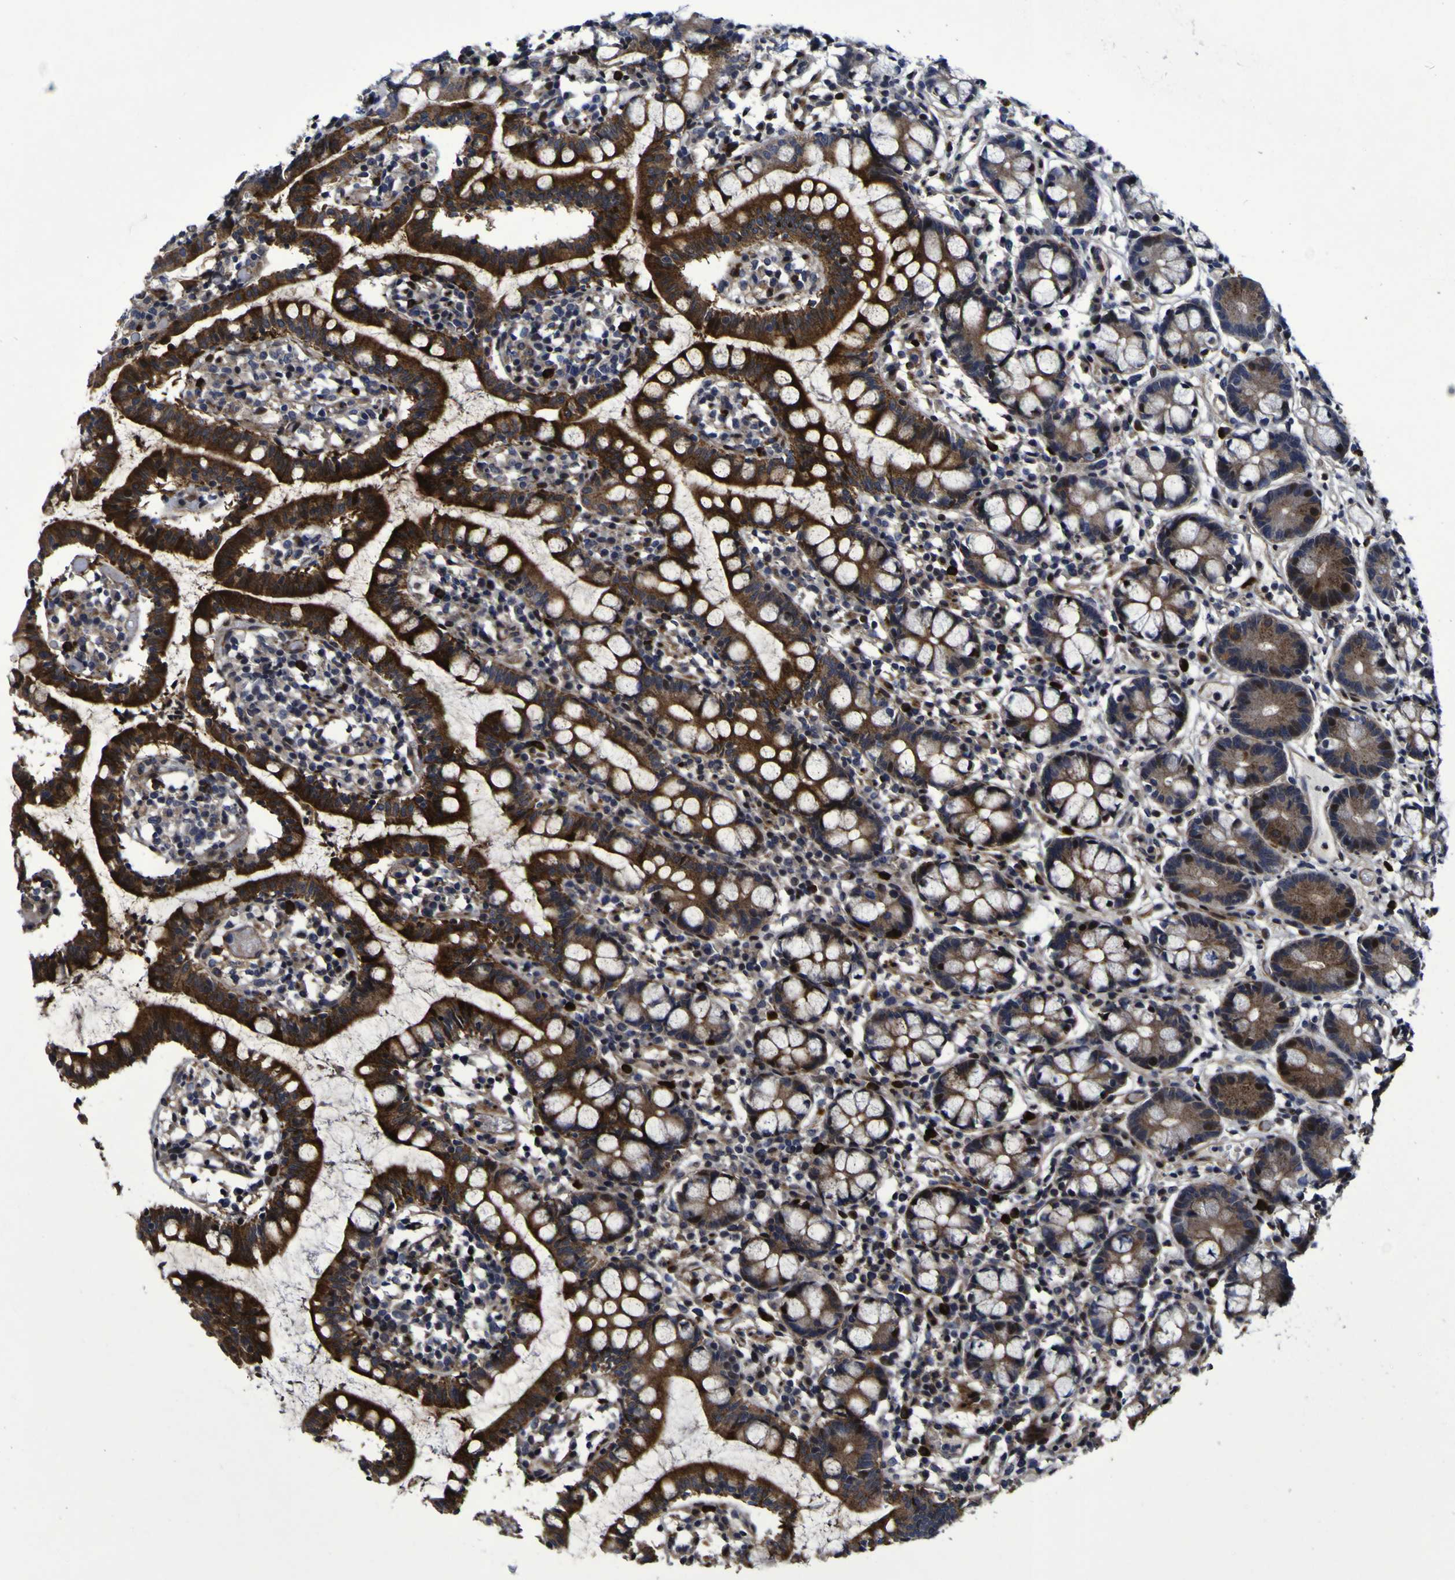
{"staining": {"intensity": "strong", "quantity": "25%-75%", "location": "cytoplasmic/membranous,nuclear"}, "tissue": "small intestine", "cell_type": "Glandular cells", "image_type": "normal", "snomed": [{"axis": "morphology", "description": "Normal tissue, NOS"}, {"axis": "morphology", "description": "Cystadenocarcinoma, serous, Metastatic site"}, {"axis": "topography", "description": "Small intestine"}], "caption": "Immunohistochemistry (IHC) image of benign human small intestine stained for a protein (brown), which reveals high levels of strong cytoplasmic/membranous,nuclear positivity in approximately 25%-75% of glandular cells.", "gene": "MGLL", "patient": {"sex": "female", "age": 61}}